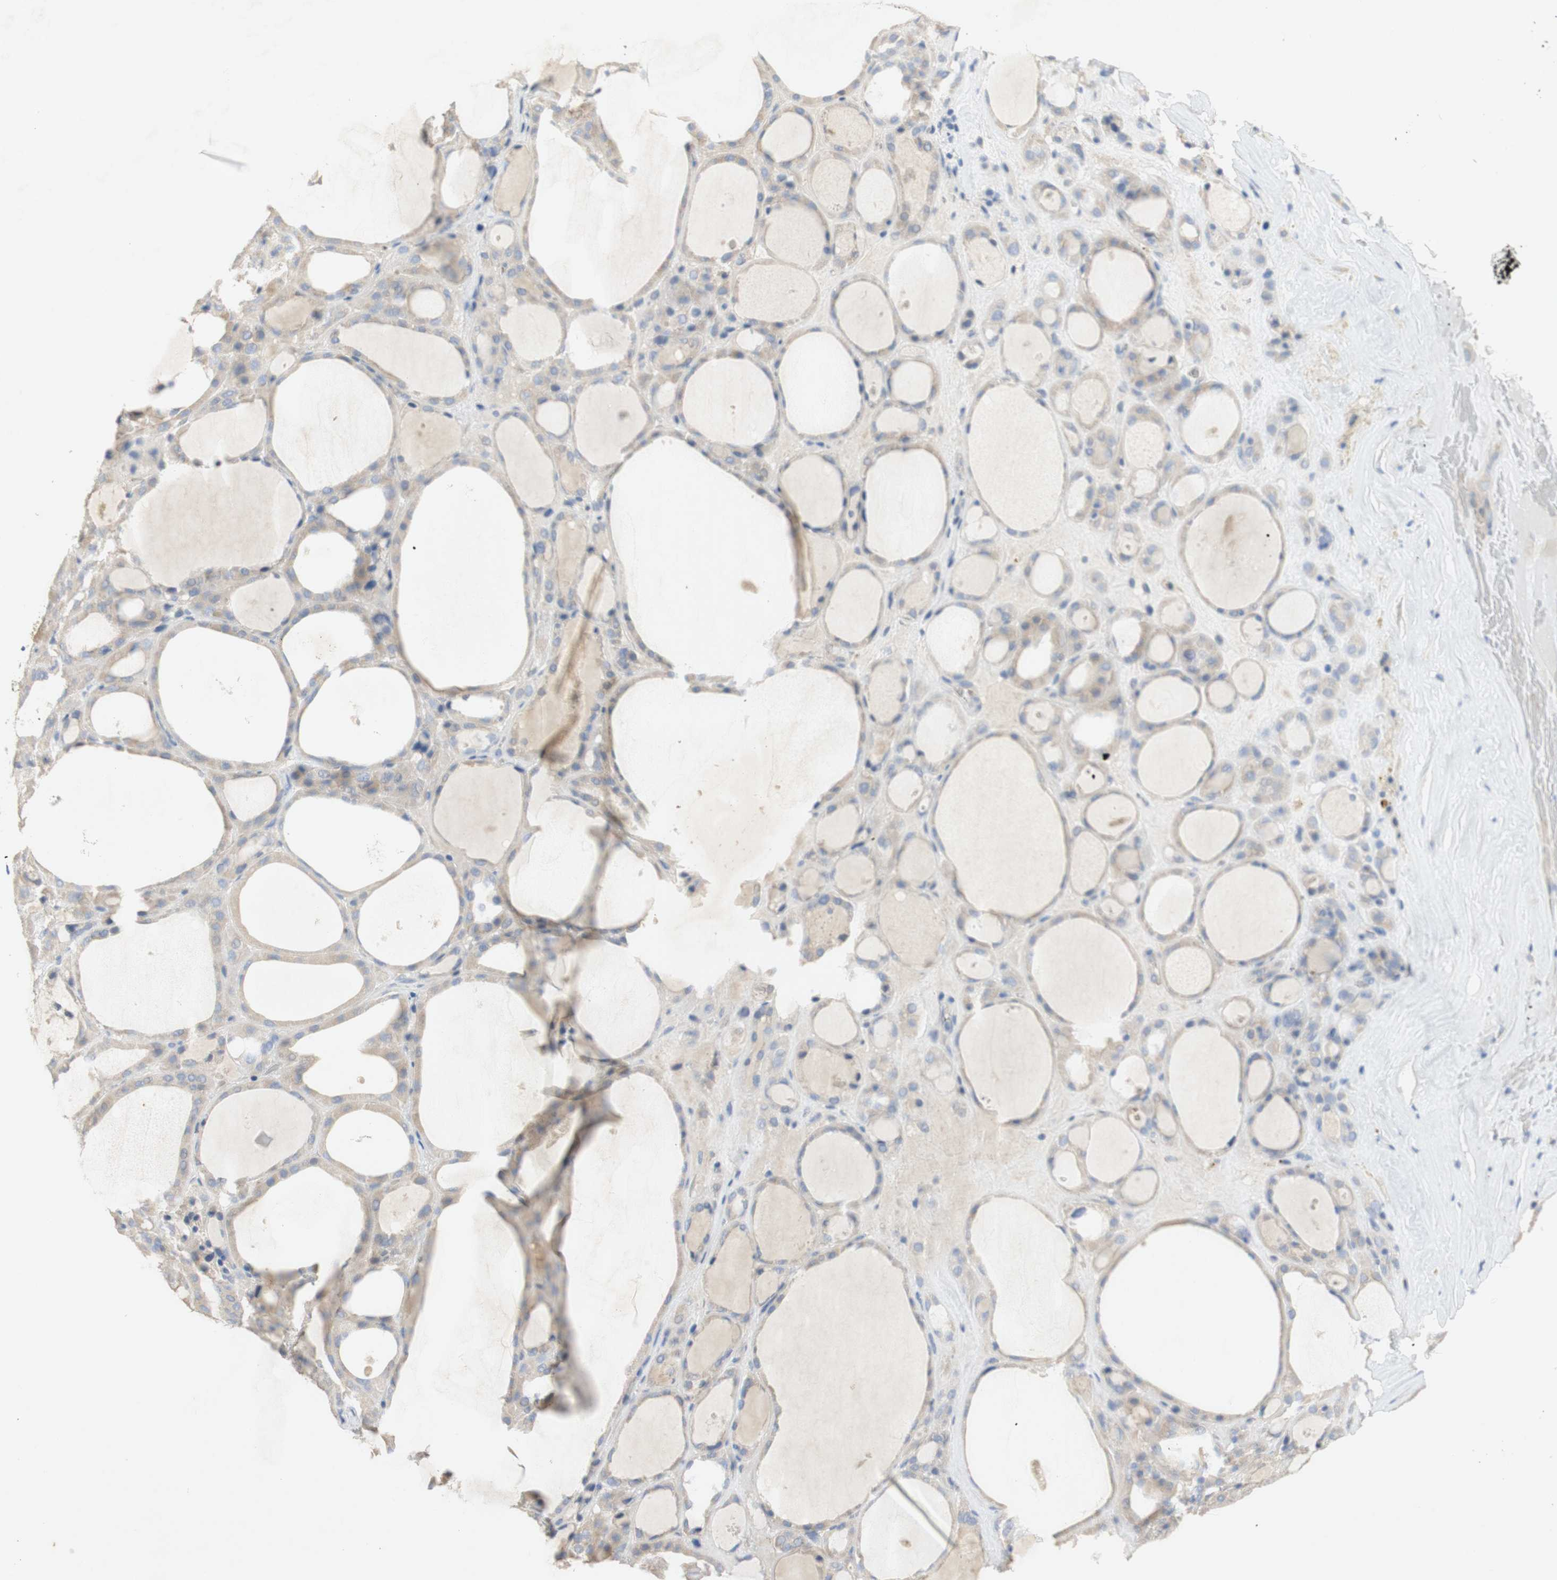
{"staining": {"intensity": "weak", "quantity": "<25%", "location": "cytoplasmic/membranous"}, "tissue": "thyroid gland", "cell_type": "Glandular cells", "image_type": "normal", "snomed": [{"axis": "morphology", "description": "Normal tissue, NOS"}, {"axis": "morphology", "description": "Carcinoma, NOS"}, {"axis": "topography", "description": "Thyroid gland"}], "caption": "This is a image of immunohistochemistry (IHC) staining of normal thyroid gland, which shows no positivity in glandular cells. (DAB (3,3'-diaminobenzidine) IHC, high magnification).", "gene": "EPO", "patient": {"sex": "female", "age": 86}}